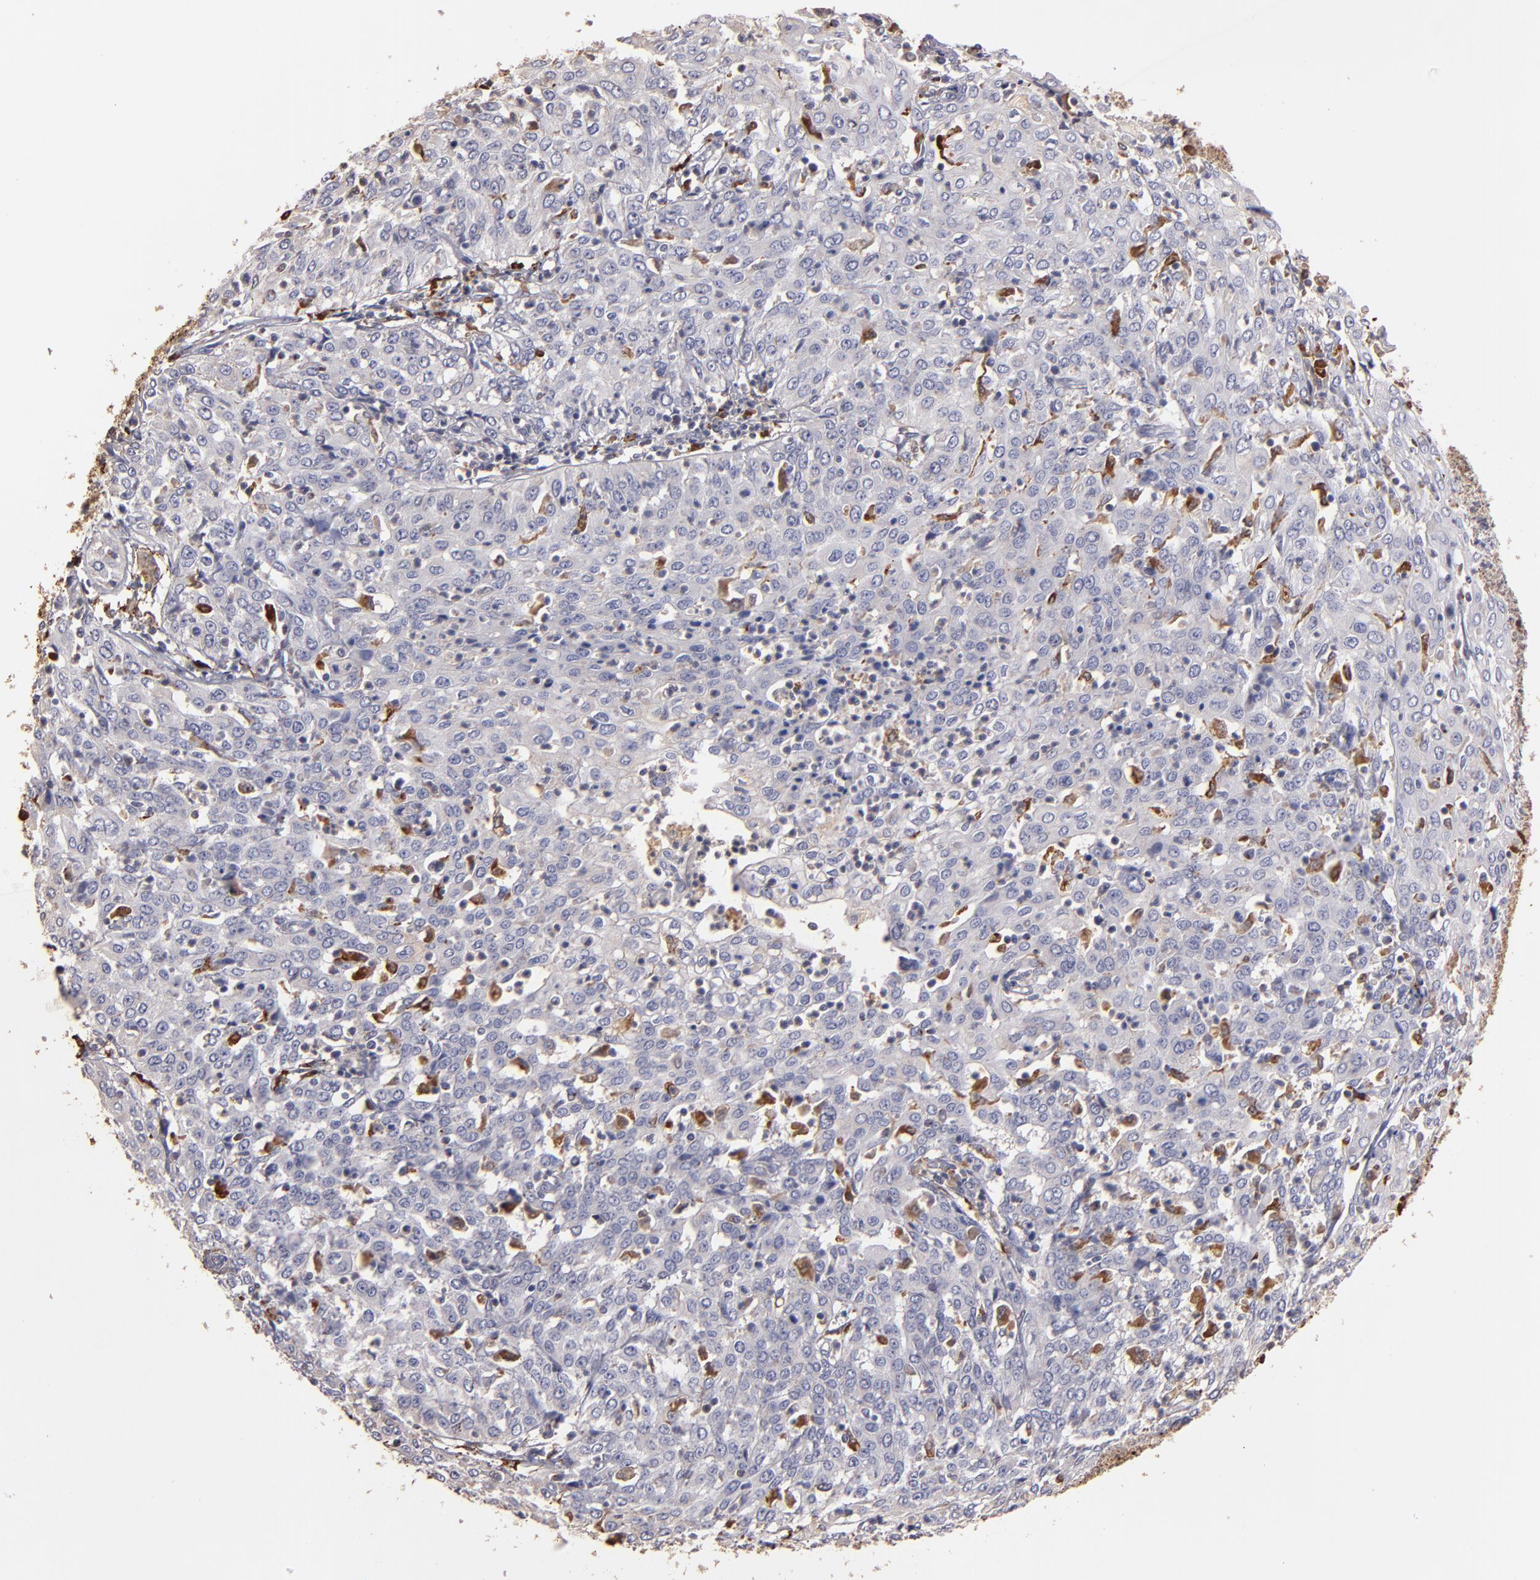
{"staining": {"intensity": "weak", "quantity": "<25%", "location": "cytoplasmic/membranous"}, "tissue": "cervical cancer", "cell_type": "Tumor cells", "image_type": "cancer", "snomed": [{"axis": "morphology", "description": "Squamous cell carcinoma, NOS"}, {"axis": "topography", "description": "Cervix"}], "caption": "This is an immunohistochemistry (IHC) image of human cervical cancer. There is no expression in tumor cells.", "gene": "TRAF1", "patient": {"sex": "female", "age": 39}}